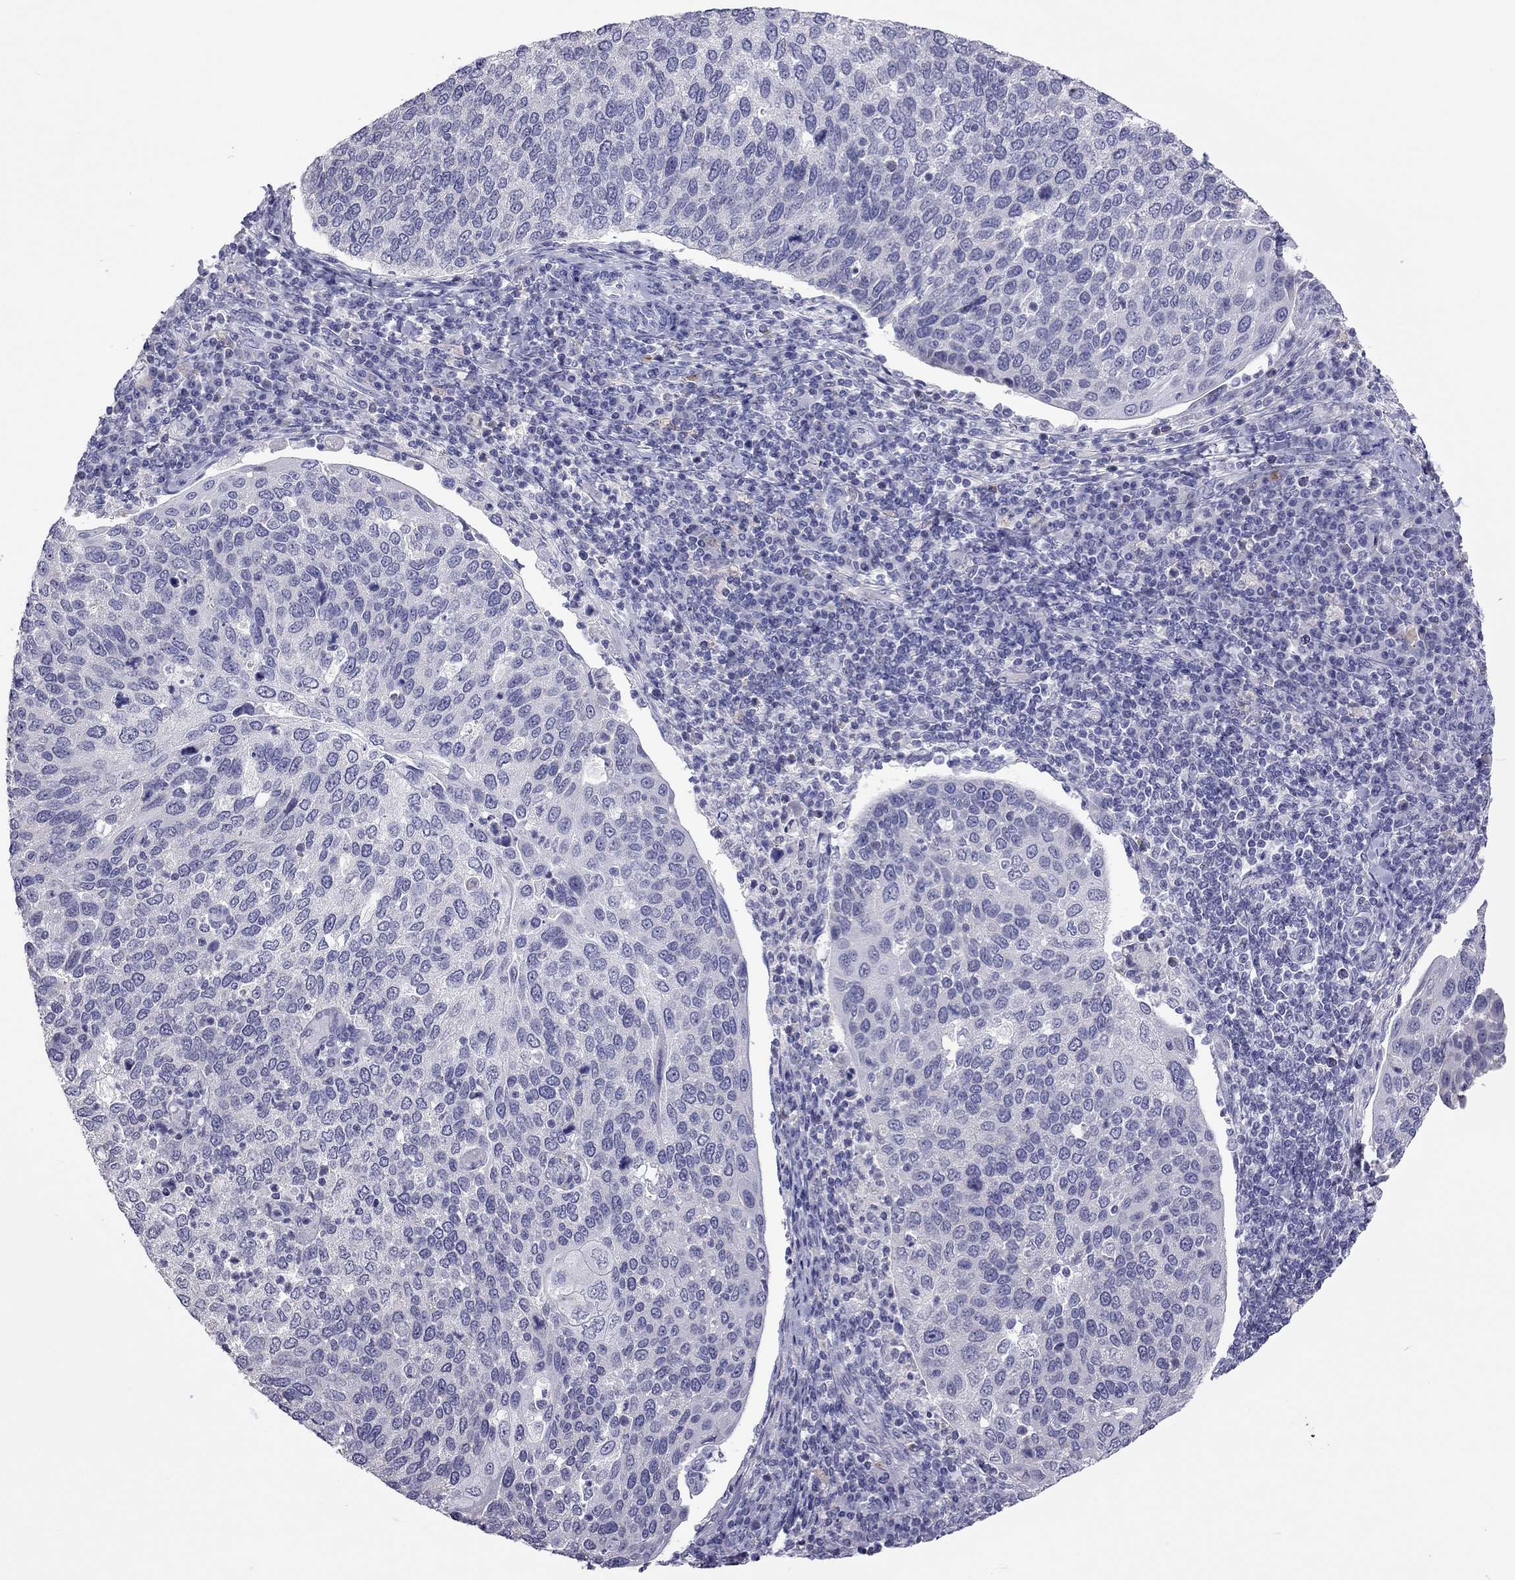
{"staining": {"intensity": "negative", "quantity": "none", "location": "none"}, "tissue": "cervical cancer", "cell_type": "Tumor cells", "image_type": "cancer", "snomed": [{"axis": "morphology", "description": "Squamous cell carcinoma, NOS"}, {"axis": "topography", "description": "Cervix"}], "caption": "There is no significant staining in tumor cells of cervical cancer (squamous cell carcinoma).", "gene": "PPP1R3A", "patient": {"sex": "female", "age": 54}}